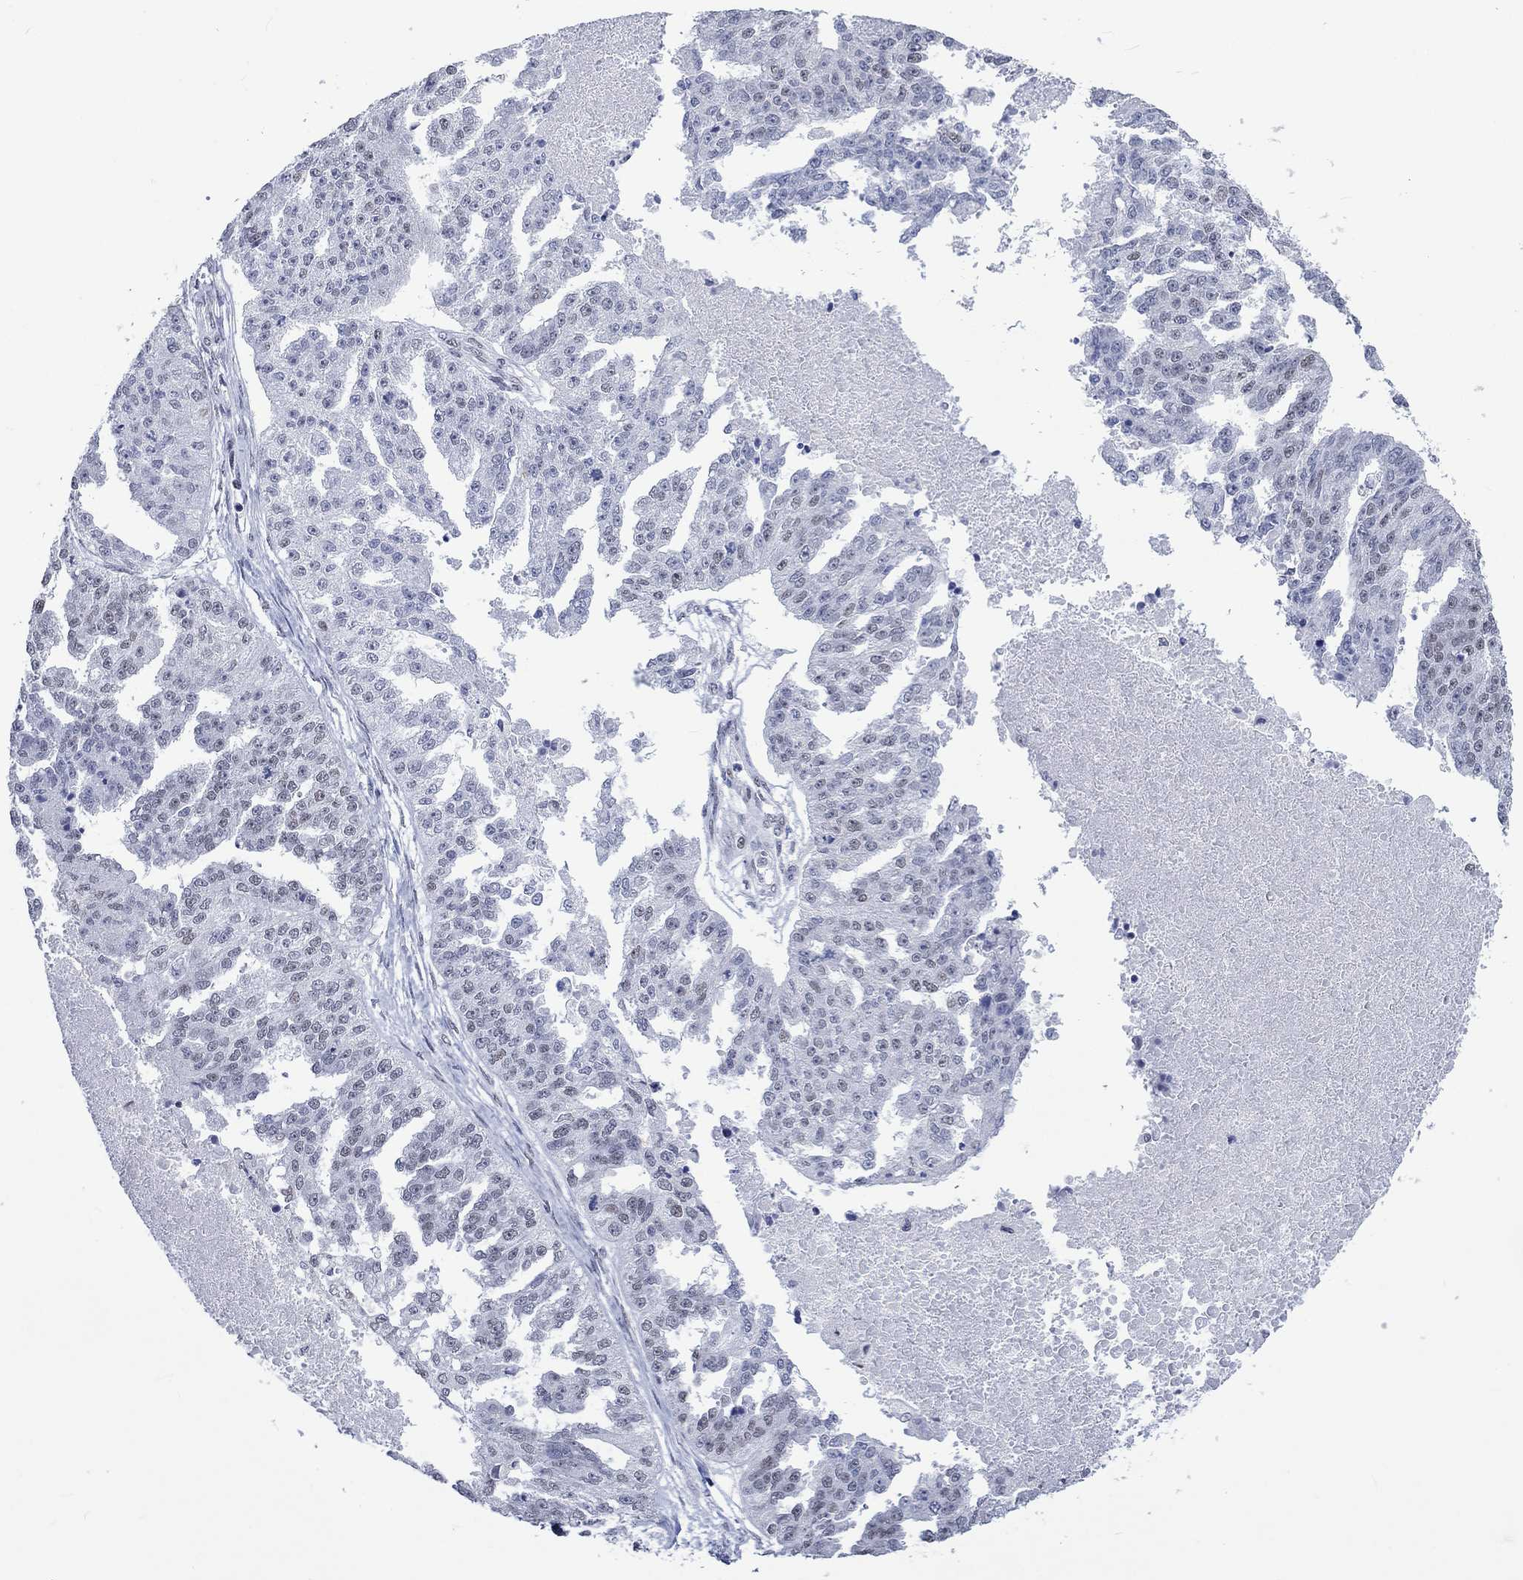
{"staining": {"intensity": "negative", "quantity": "none", "location": "none"}, "tissue": "ovarian cancer", "cell_type": "Tumor cells", "image_type": "cancer", "snomed": [{"axis": "morphology", "description": "Cystadenocarcinoma, serous, NOS"}, {"axis": "topography", "description": "Ovary"}], "caption": "This is a histopathology image of immunohistochemistry staining of ovarian cancer (serous cystadenocarcinoma), which shows no positivity in tumor cells.", "gene": "HCFC1", "patient": {"sex": "female", "age": 58}}